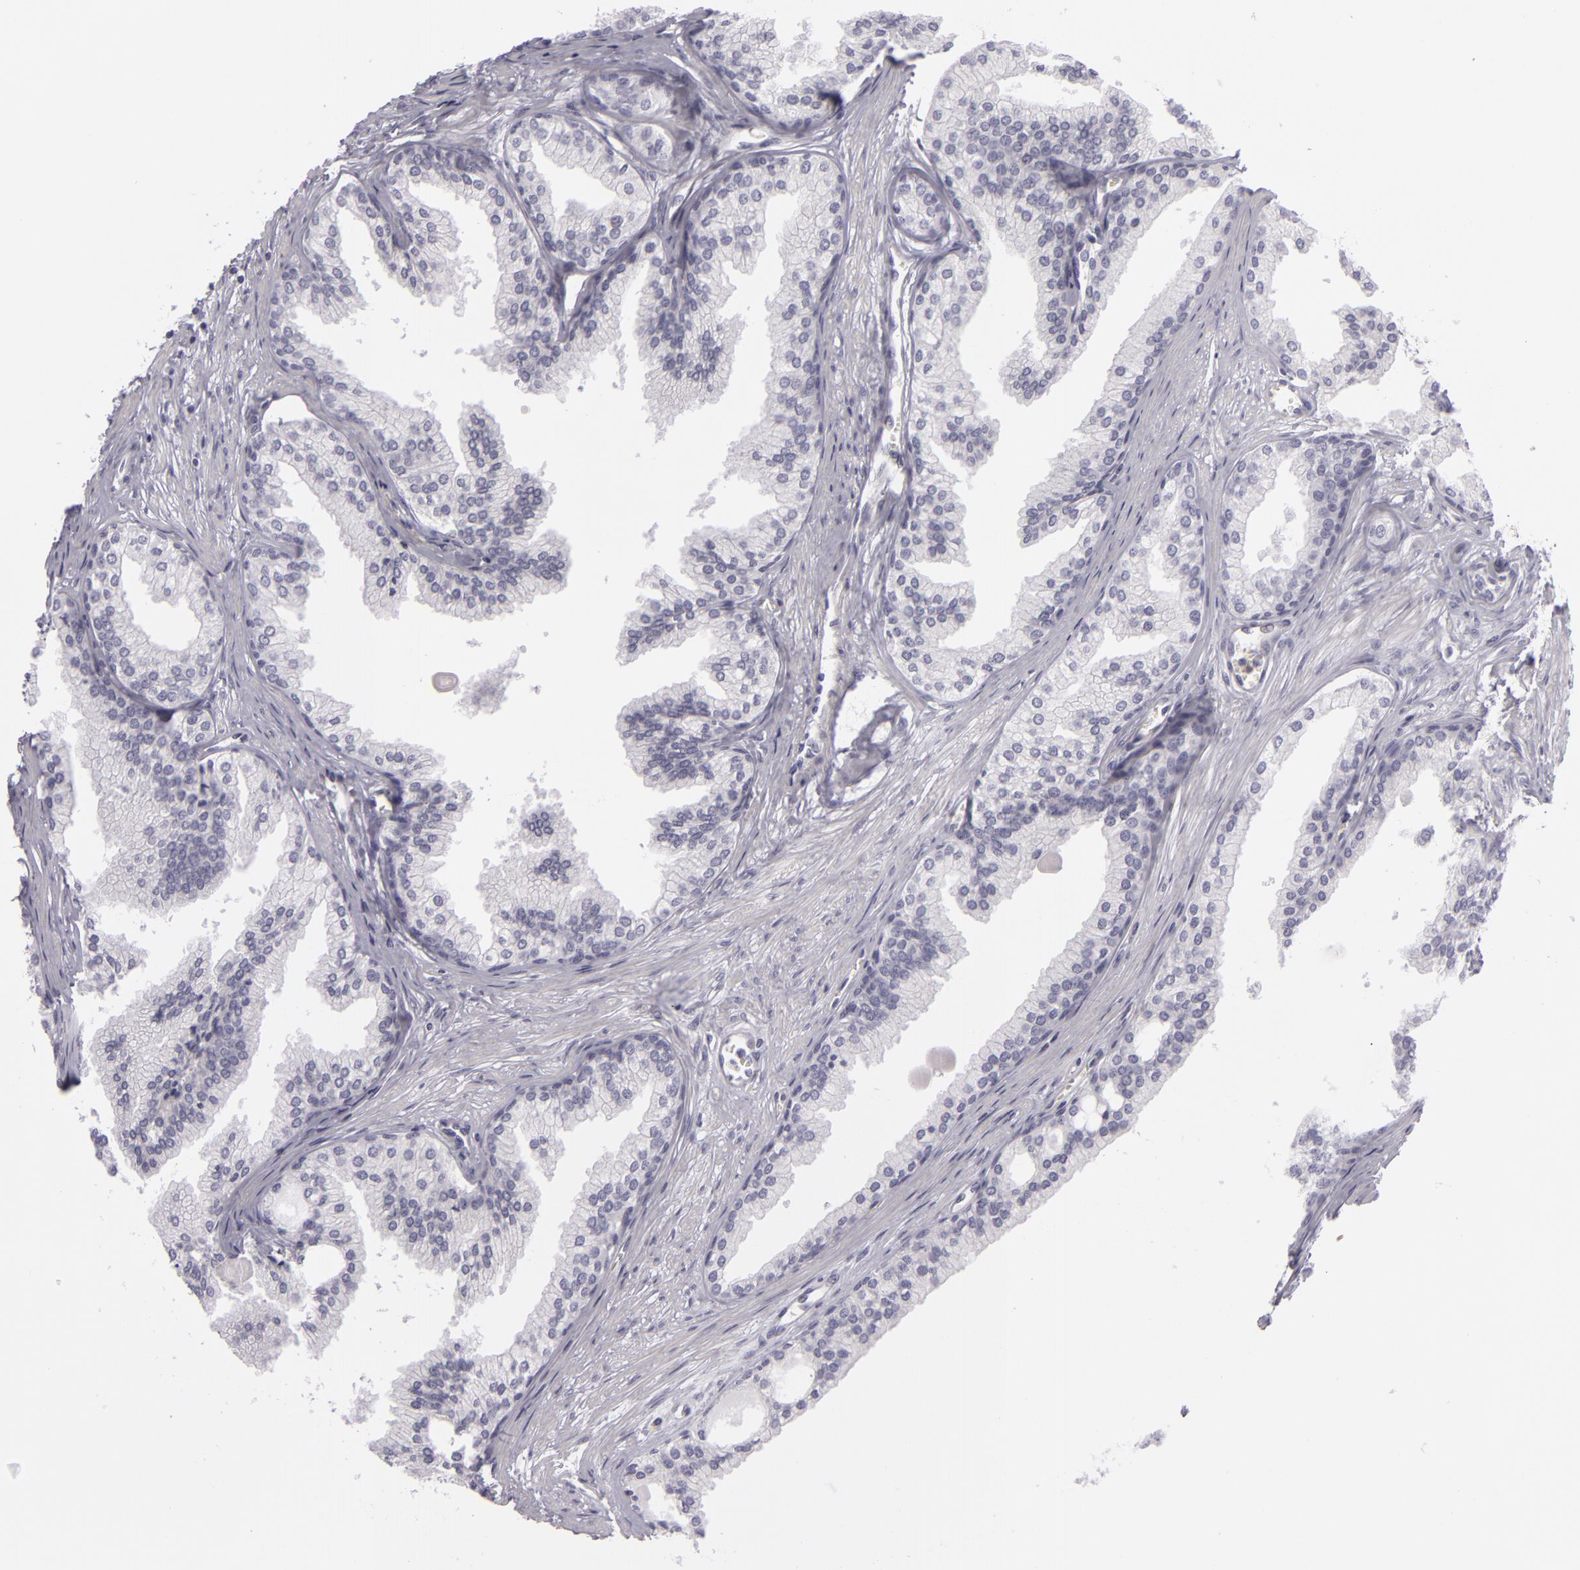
{"staining": {"intensity": "moderate", "quantity": "<25%", "location": "cytoplasmic/membranous"}, "tissue": "prostate", "cell_type": "Glandular cells", "image_type": "normal", "snomed": [{"axis": "morphology", "description": "Normal tissue, NOS"}, {"axis": "topography", "description": "Prostate"}], "caption": "Glandular cells display low levels of moderate cytoplasmic/membranous expression in about <25% of cells in normal human prostate.", "gene": "KCNAB2", "patient": {"sex": "male", "age": 68}}